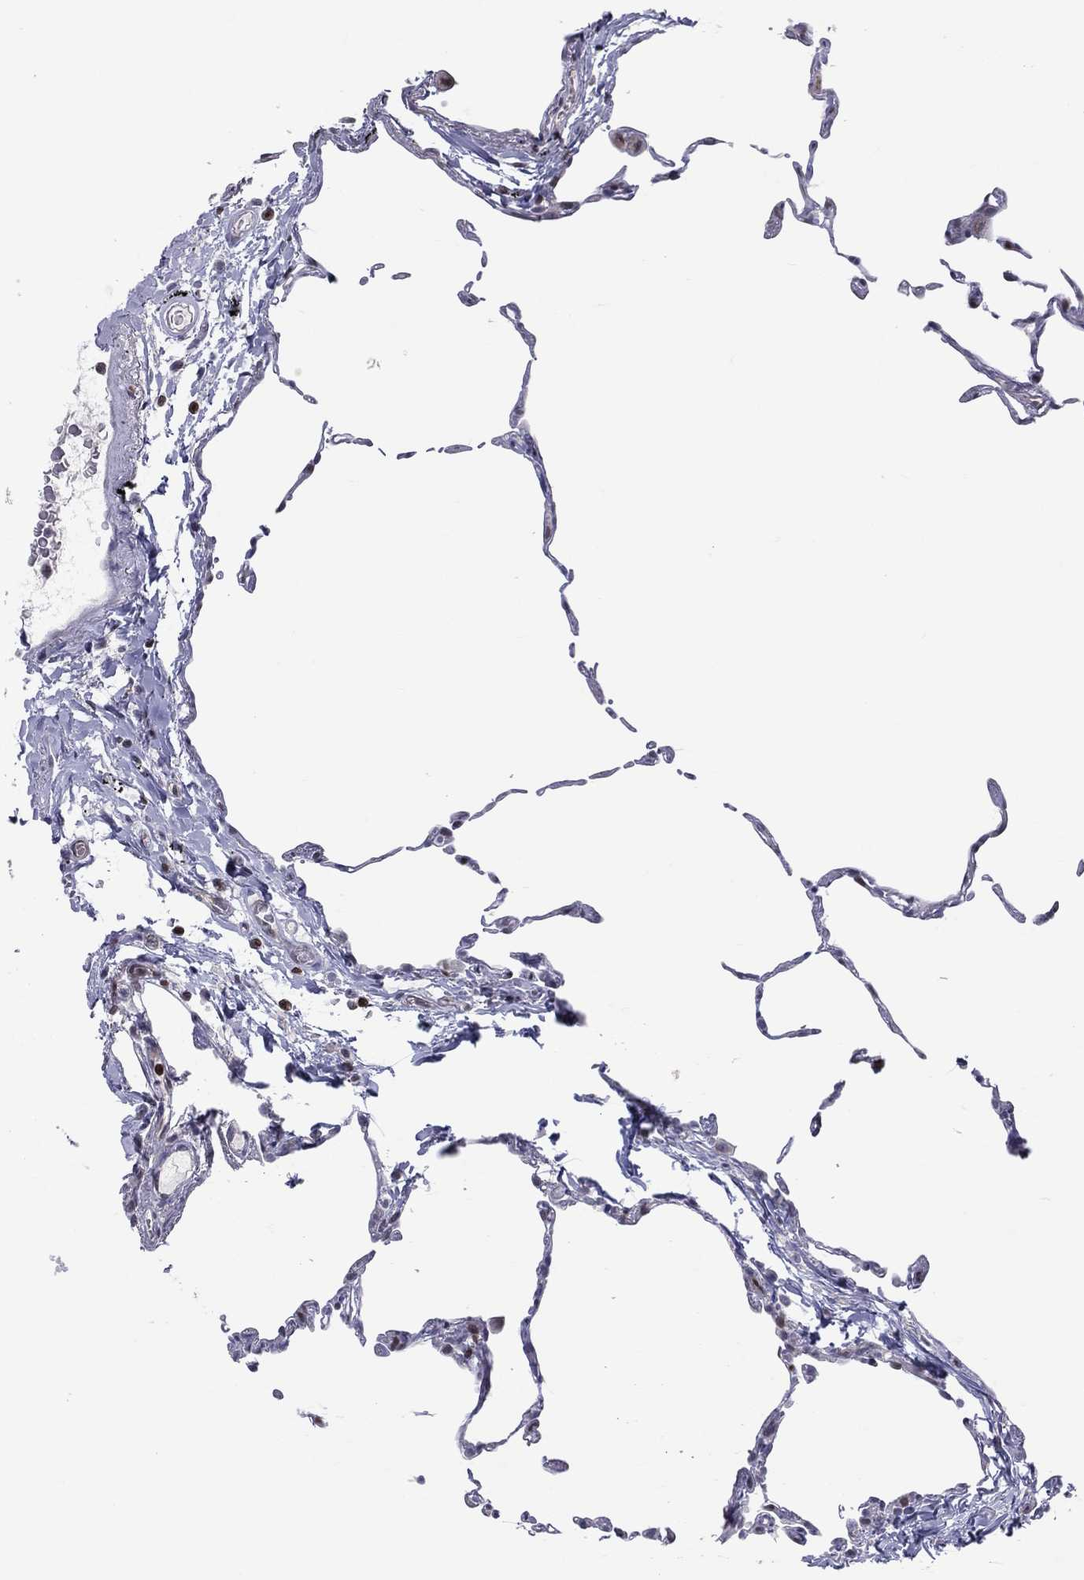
{"staining": {"intensity": "negative", "quantity": "none", "location": "none"}, "tissue": "lung", "cell_type": "Alveolar cells", "image_type": "normal", "snomed": [{"axis": "morphology", "description": "Normal tissue, NOS"}, {"axis": "topography", "description": "Lung"}], "caption": "Image shows no protein expression in alveolar cells of benign lung.", "gene": "DBF4B", "patient": {"sex": "female", "age": 57}}